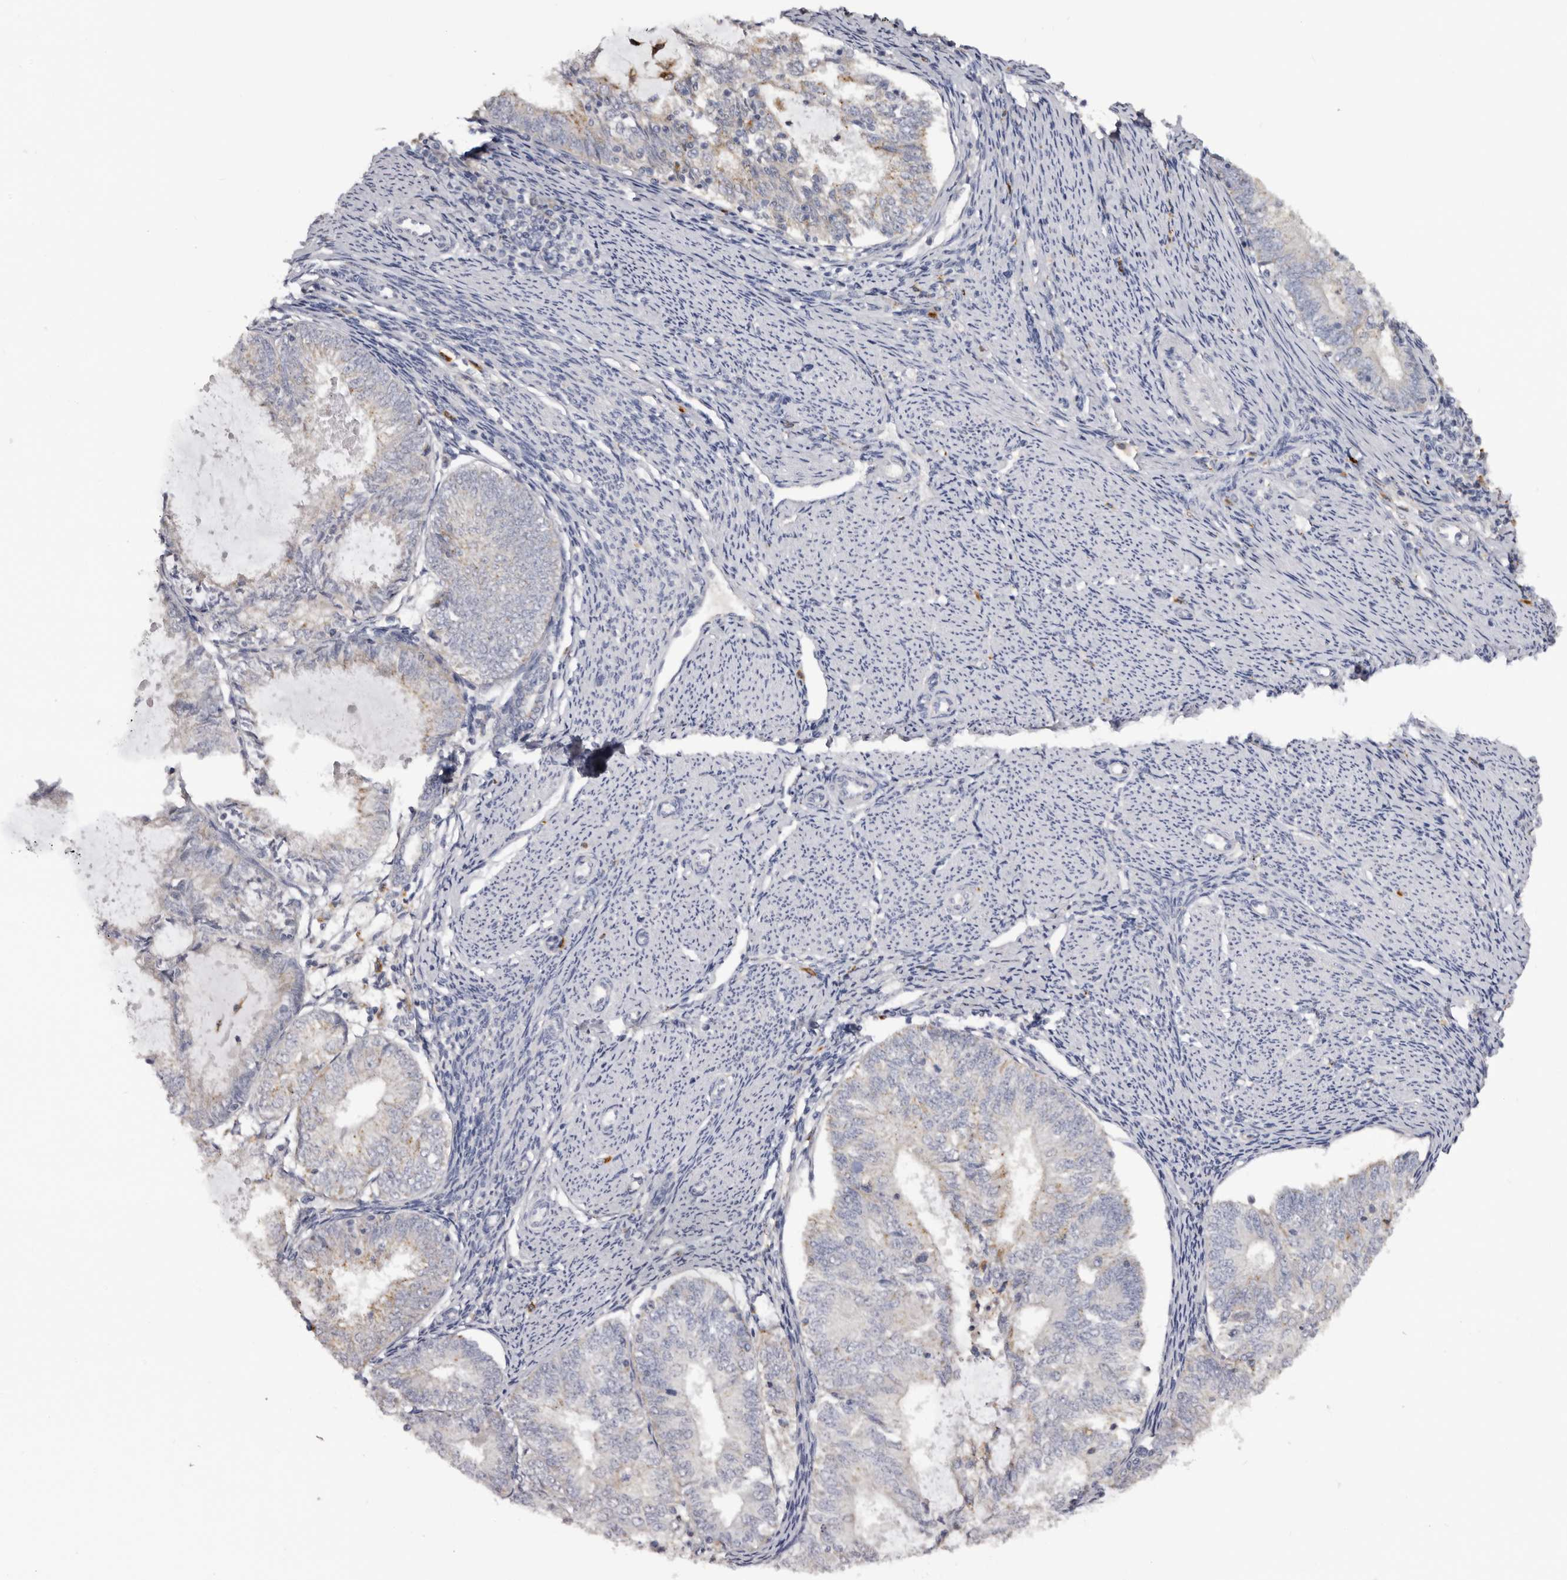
{"staining": {"intensity": "weak", "quantity": "25%-75%", "location": "cytoplasmic/membranous"}, "tissue": "endometrial cancer", "cell_type": "Tumor cells", "image_type": "cancer", "snomed": [{"axis": "morphology", "description": "Adenocarcinoma, NOS"}, {"axis": "topography", "description": "Endometrium"}], "caption": "Protein analysis of endometrial cancer (adenocarcinoma) tissue exhibits weak cytoplasmic/membranous expression in approximately 25%-75% of tumor cells. The staining was performed using DAB (3,3'-diaminobenzidine) to visualize the protein expression in brown, while the nuclei were stained in blue with hematoxylin (Magnification: 20x).", "gene": "DAP", "patient": {"sex": "female", "age": 57}}